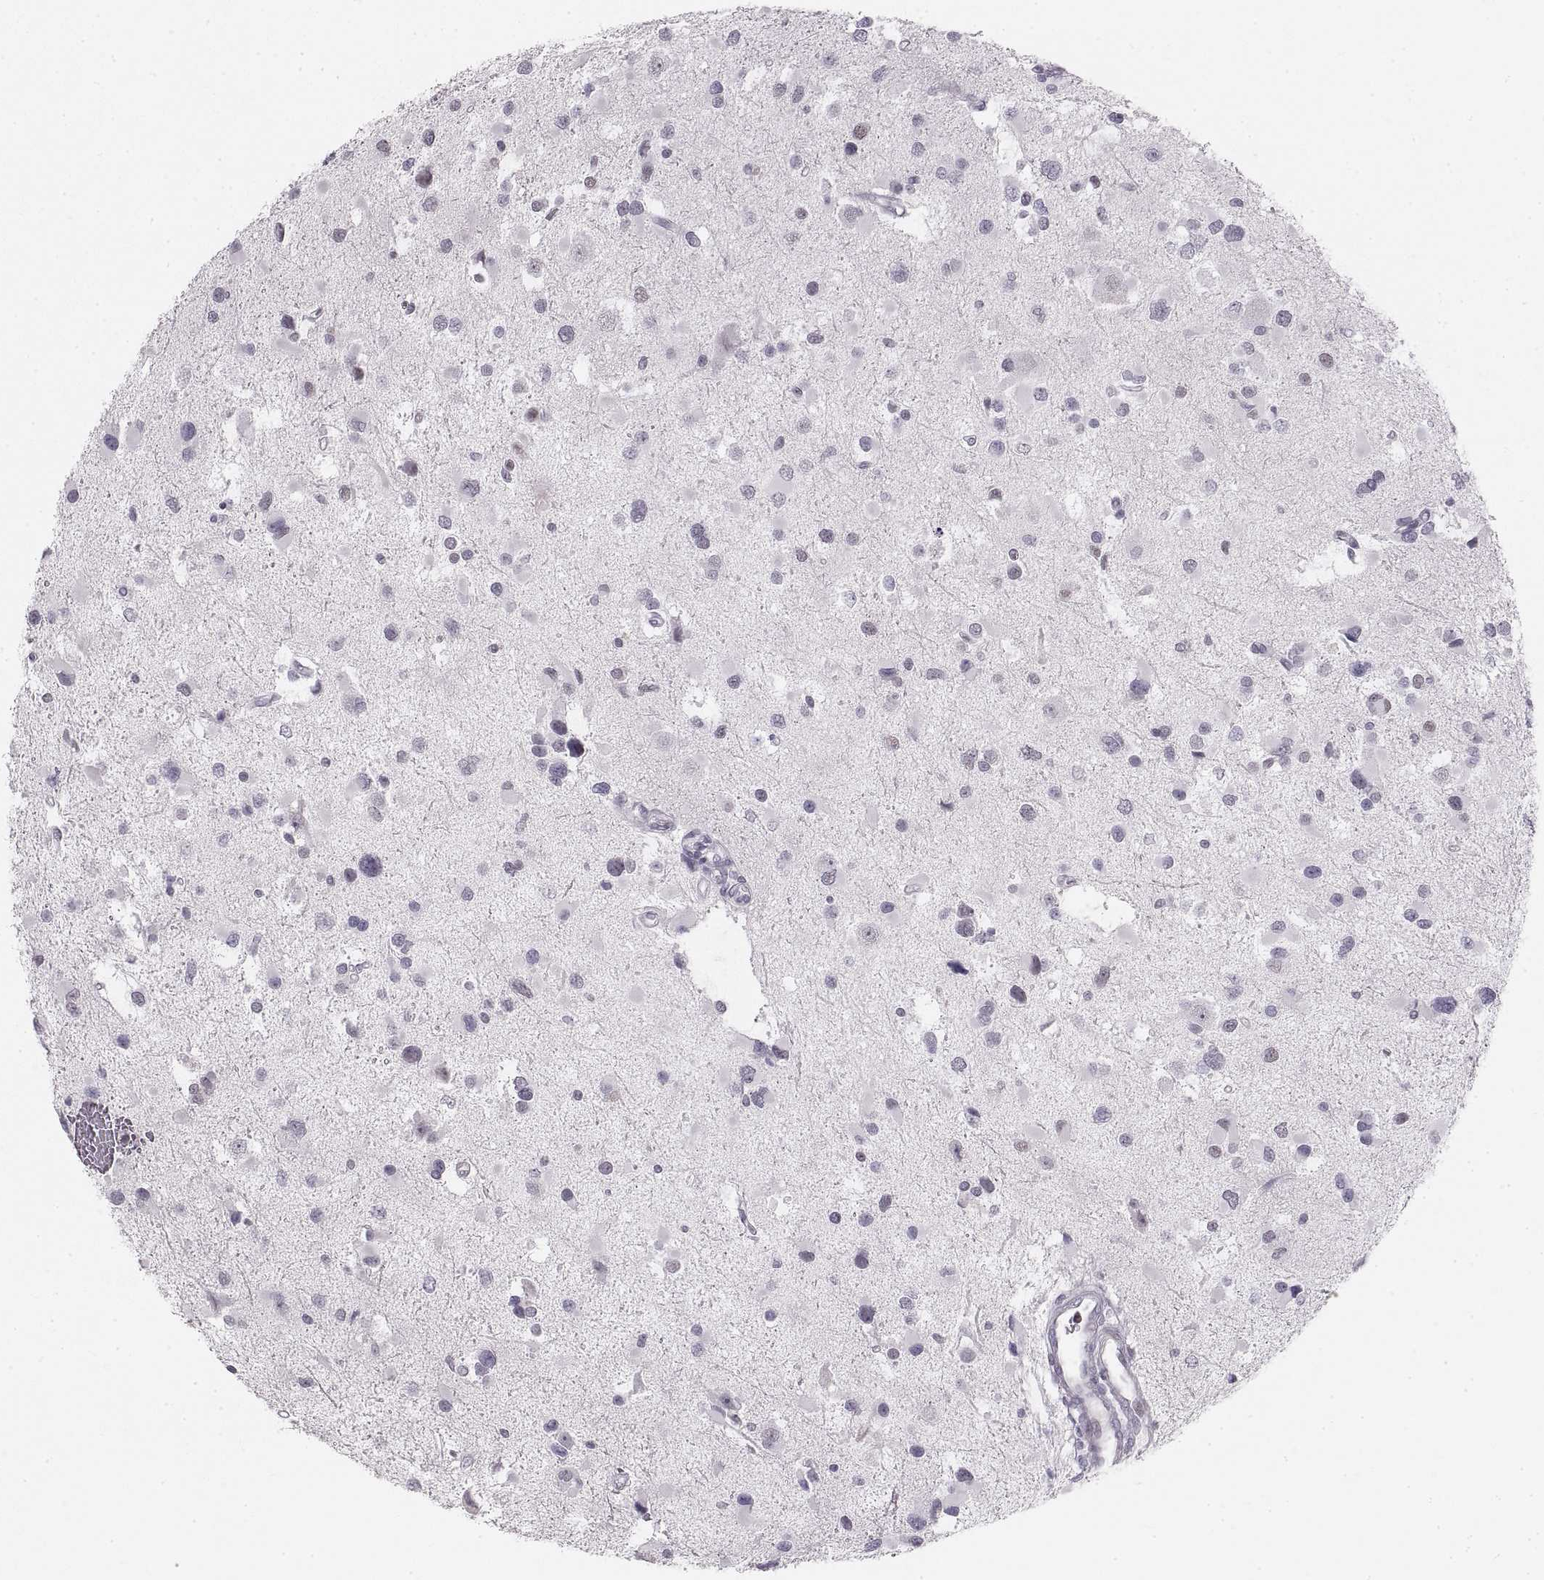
{"staining": {"intensity": "weak", "quantity": "<25%", "location": "cytoplasmic/membranous,nuclear"}, "tissue": "glioma", "cell_type": "Tumor cells", "image_type": "cancer", "snomed": [{"axis": "morphology", "description": "Glioma, malignant, Low grade"}, {"axis": "topography", "description": "Brain"}], "caption": "DAB immunohistochemical staining of malignant glioma (low-grade) demonstrates no significant positivity in tumor cells.", "gene": "NANOS3", "patient": {"sex": "female", "age": 32}}